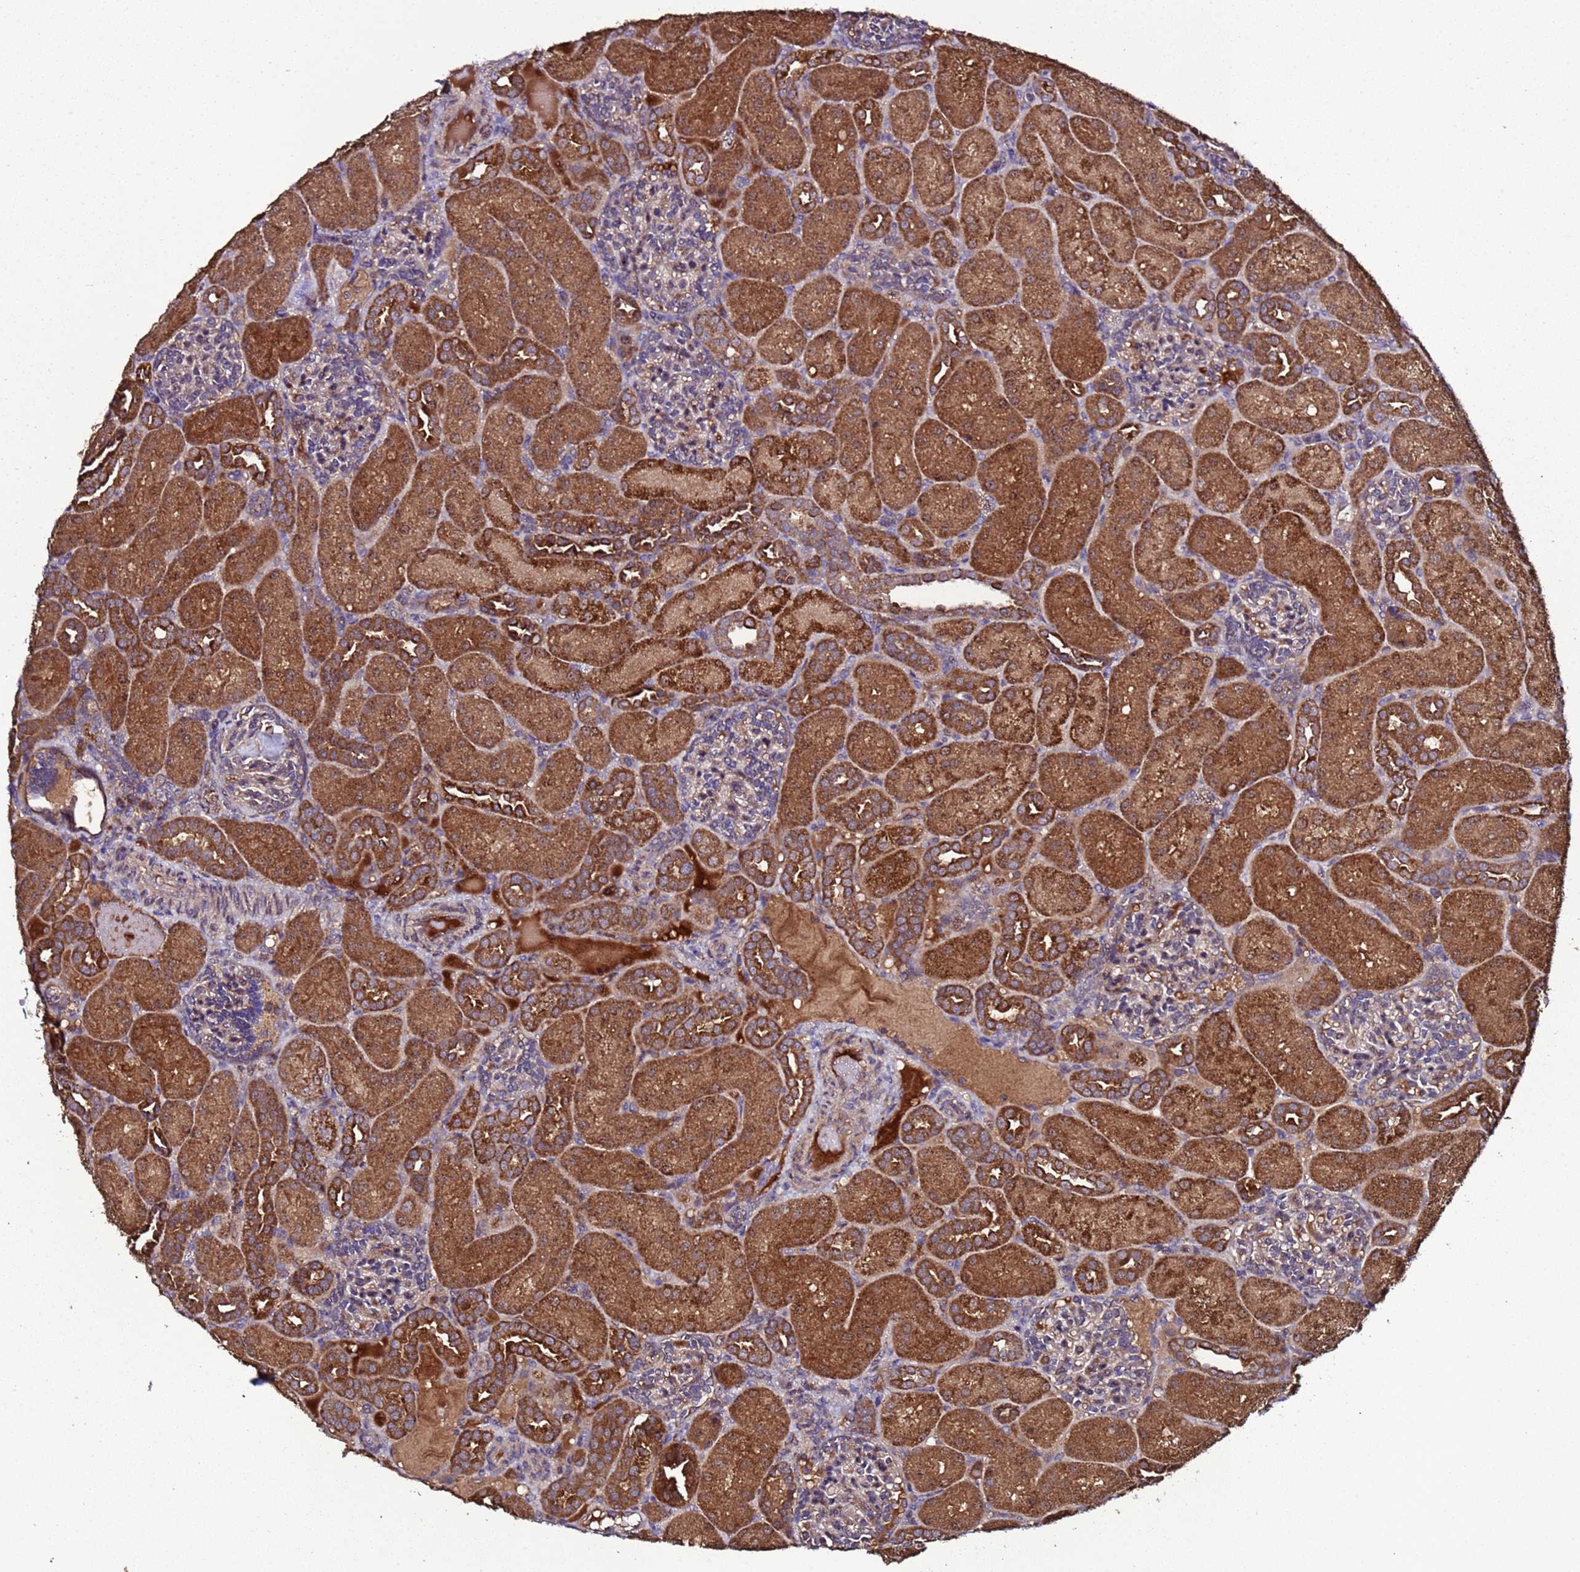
{"staining": {"intensity": "moderate", "quantity": "<25%", "location": "cytoplasmic/membranous"}, "tissue": "kidney", "cell_type": "Cells in glomeruli", "image_type": "normal", "snomed": [{"axis": "morphology", "description": "Normal tissue, NOS"}, {"axis": "topography", "description": "Kidney"}], "caption": "This is an image of immunohistochemistry staining of normal kidney, which shows moderate positivity in the cytoplasmic/membranous of cells in glomeruli.", "gene": "HSPBAP1", "patient": {"sex": "male", "age": 1}}